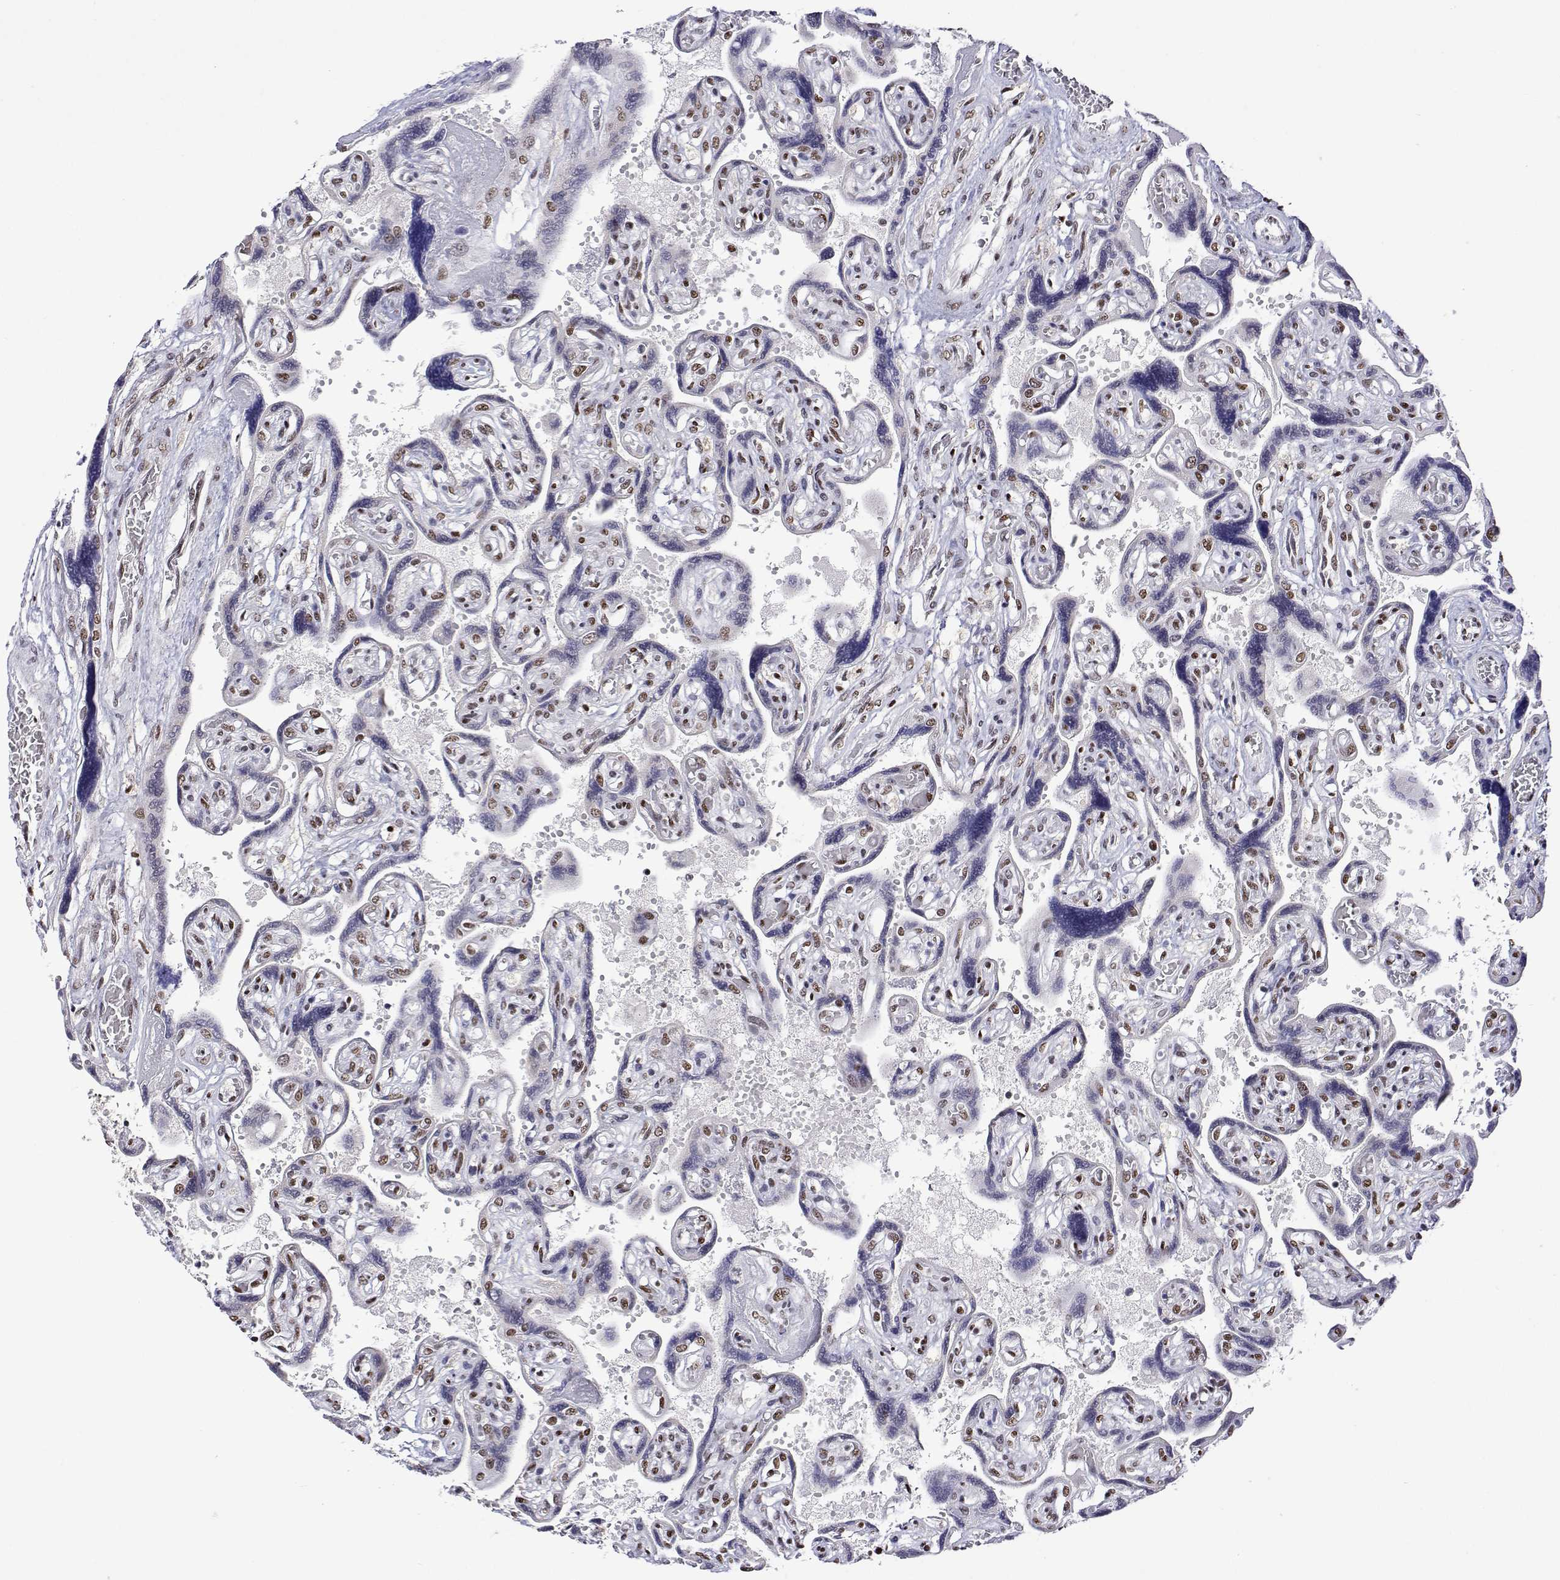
{"staining": {"intensity": "moderate", "quantity": ">75%", "location": "nuclear"}, "tissue": "placenta", "cell_type": "Decidual cells", "image_type": "normal", "snomed": [{"axis": "morphology", "description": "Normal tissue, NOS"}, {"axis": "topography", "description": "Placenta"}], "caption": "Moderate nuclear positivity is appreciated in approximately >75% of decidual cells in normal placenta.", "gene": "ADAR", "patient": {"sex": "female", "age": 32}}